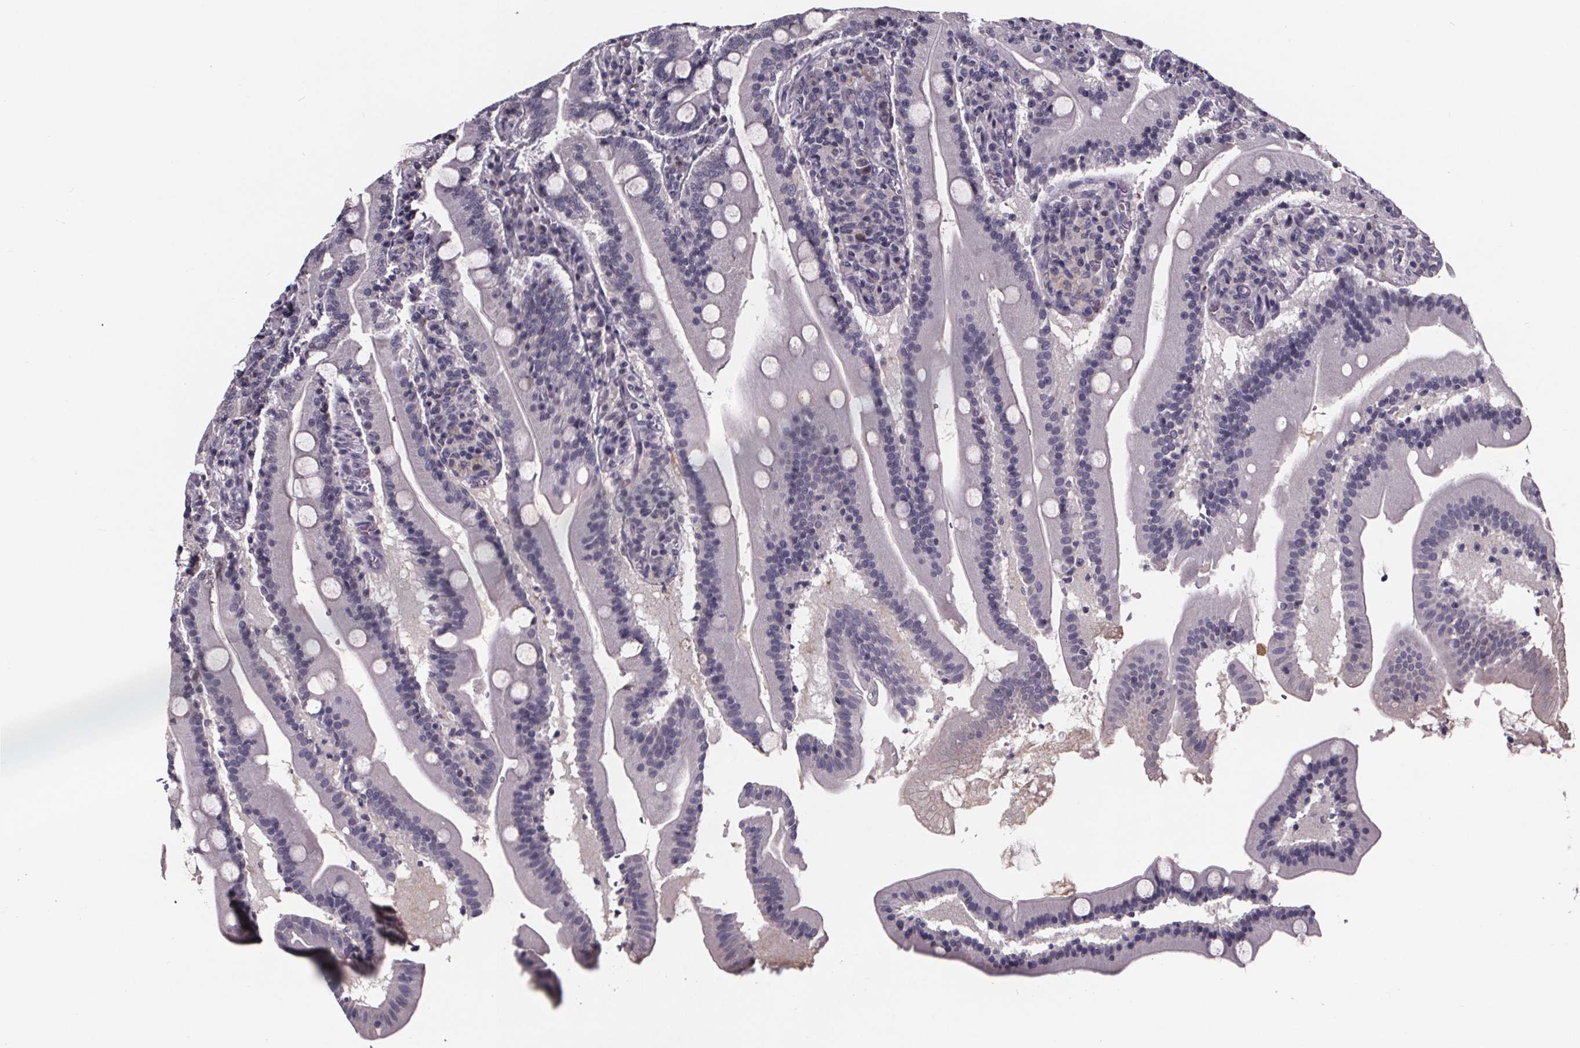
{"staining": {"intensity": "negative", "quantity": "none", "location": "none"}, "tissue": "small intestine", "cell_type": "Glandular cells", "image_type": "normal", "snomed": [{"axis": "morphology", "description": "Normal tissue, NOS"}, {"axis": "topography", "description": "Small intestine"}], "caption": "Protein analysis of normal small intestine displays no significant staining in glandular cells.", "gene": "NPHP4", "patient": {"sex": "male", "age": 37}}